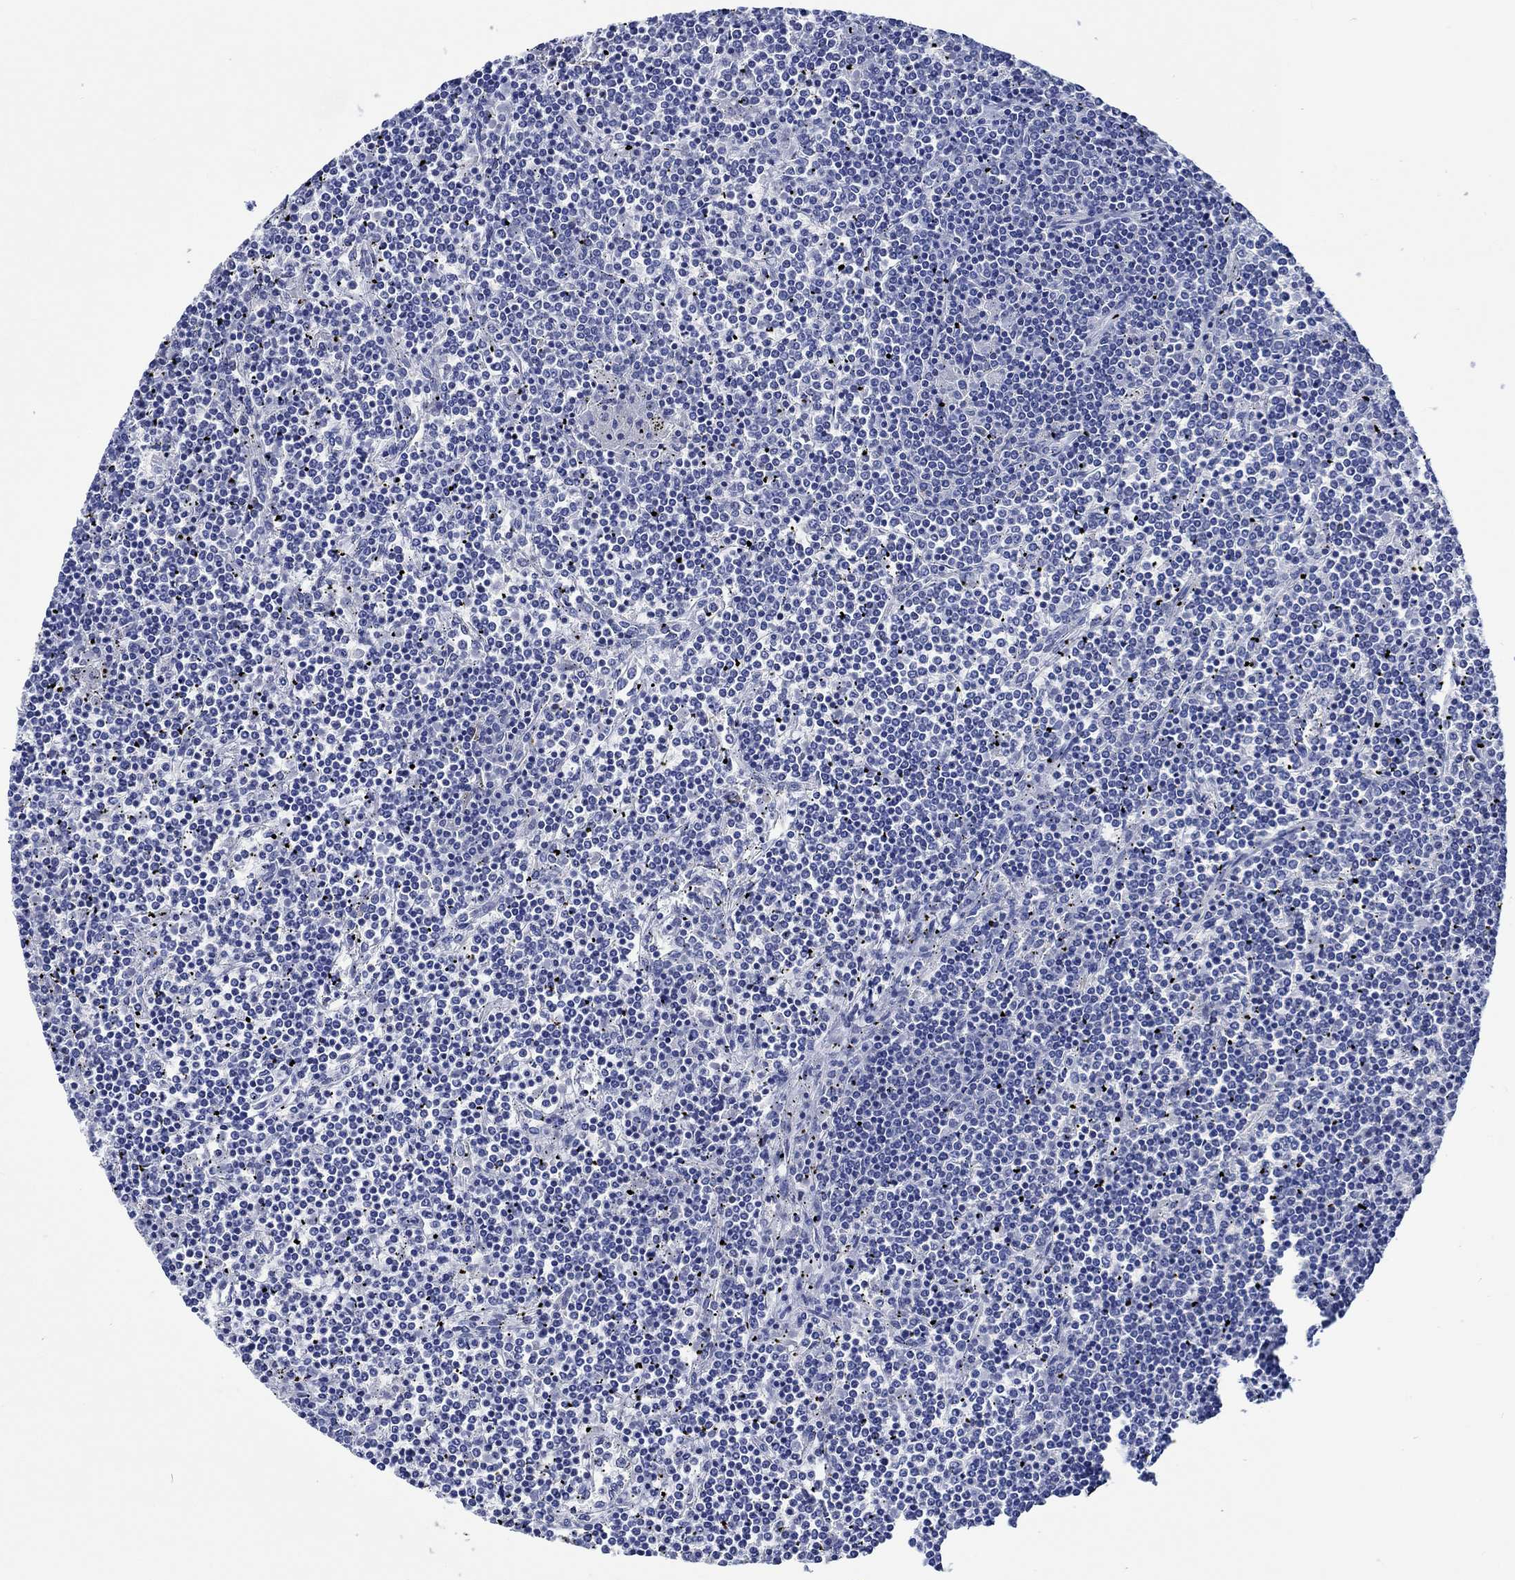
{"staining": {"intensity": "negative", "quantity": "none", "location": "none"}, "tissue": "lymphoma", "cell_type": "Tumor cells", "image_type": "cancer", "snomed": [{"axis": "morphology", "description": "Malignant lymphoma, non-Hodgkin's type, Low grade"}, {"axis": "topography", "description": "Spleen"}], "caption": "This micrograph is of lymphoma stained with immunohistochemistry to label a protein in brown with the nuclei are counter-stained blue. There is no staining in tumor cells.", "gene": "PTPRN2", "patient": {"sex": "female", "age": 19}}